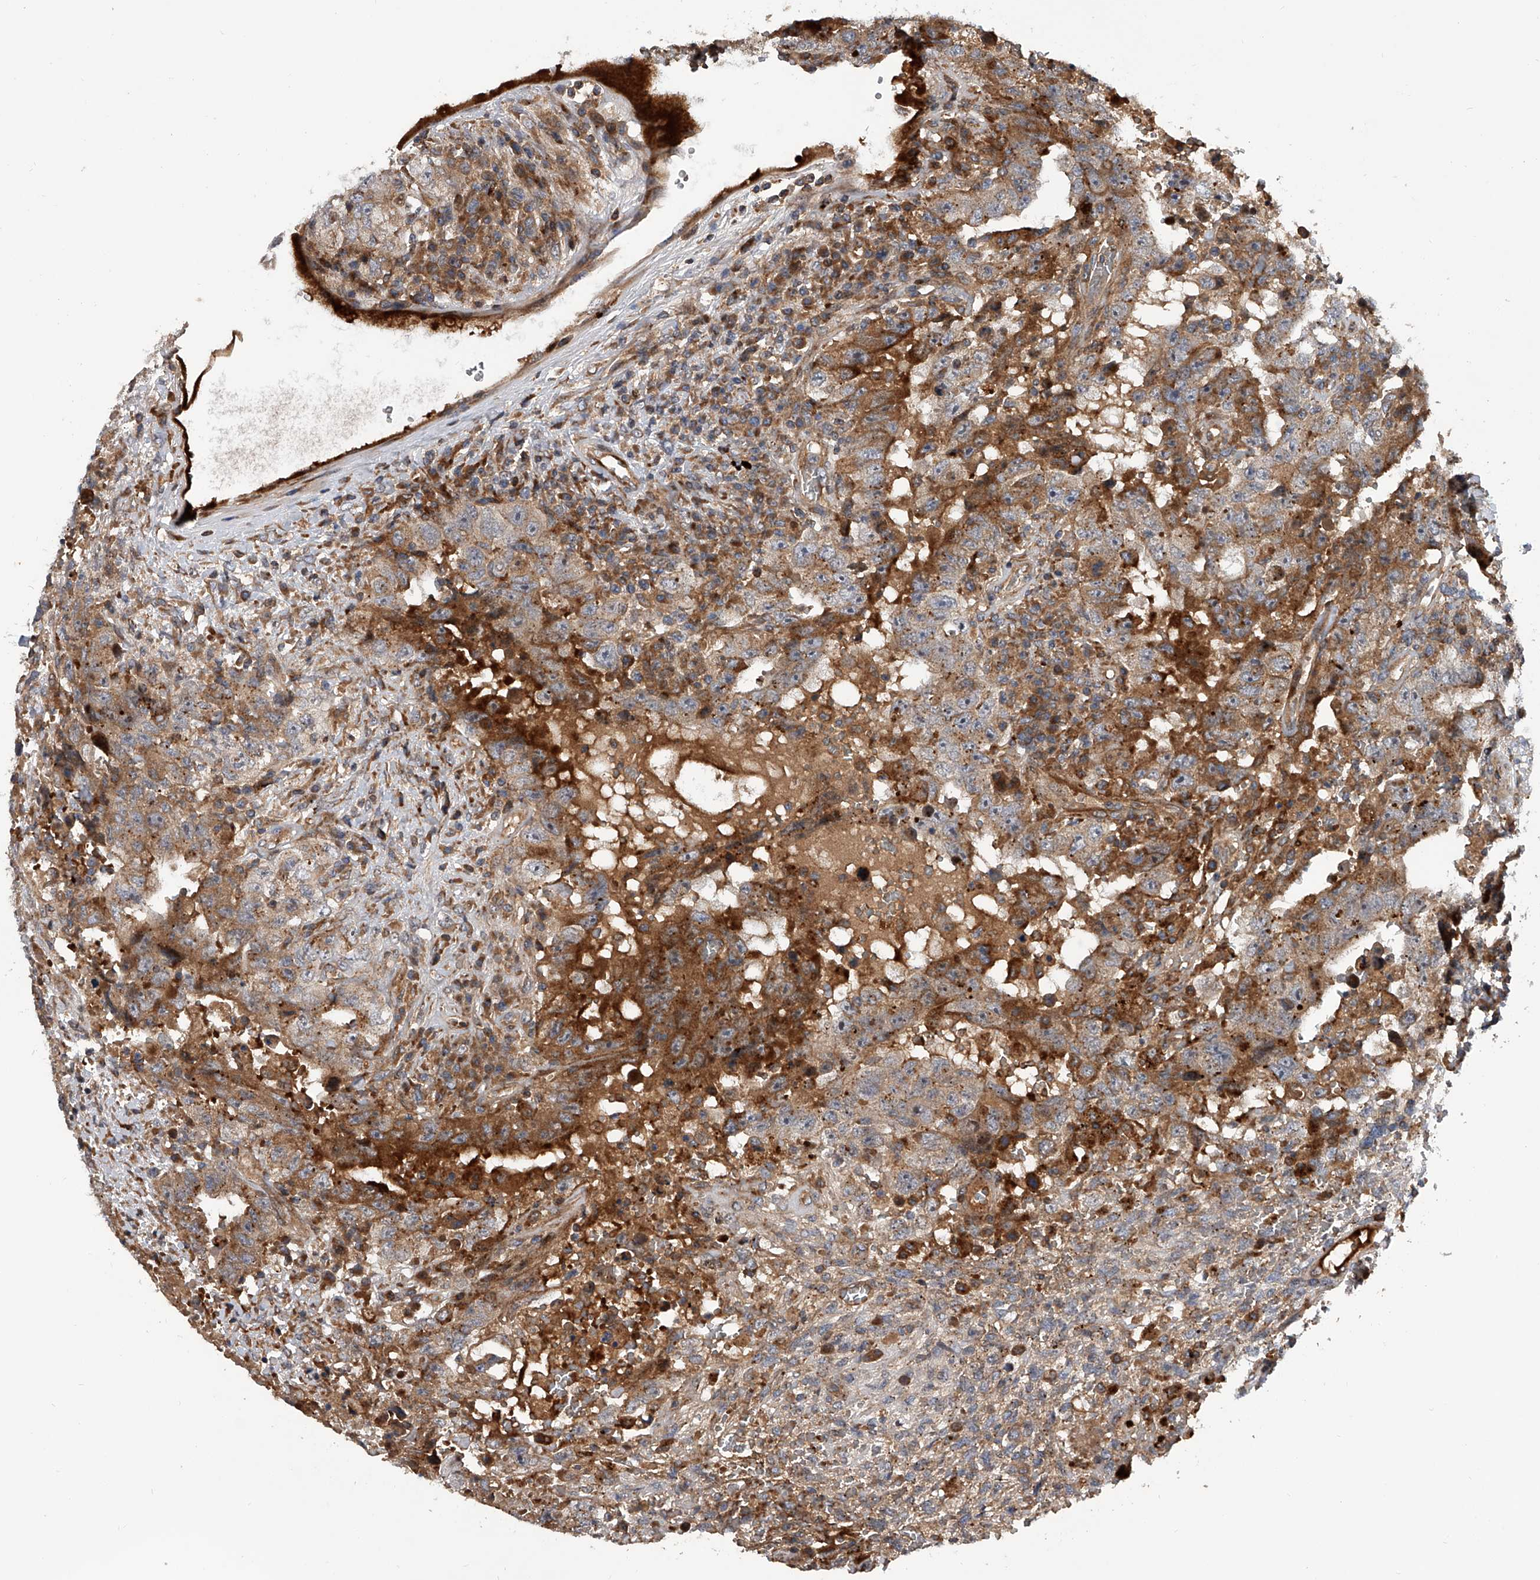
{"staining": {"intensity": "moderate", "quantity": ">75%", "location": "cytoplasmic/membranous"}, "tissue": "testis cancer", "cell_type": "Tumor cells", "image_type": "cancer", "snomed": [{"axis": "morphology", "description": "Carcinoma, Embryonal, NOS"}, {"axis": "topography", "description": "Testis"}], "caption": "Protein expression analysis of testis cancer shows moderate cytoplasmic/membranous staining in approximately >75% of tumor cells. (DAB (3,3'-diaminobenzidine) IHC with brightfield microscopy, high magnification).", "gene": "USP47", "patient": {"sex": "male", "age": 26}}